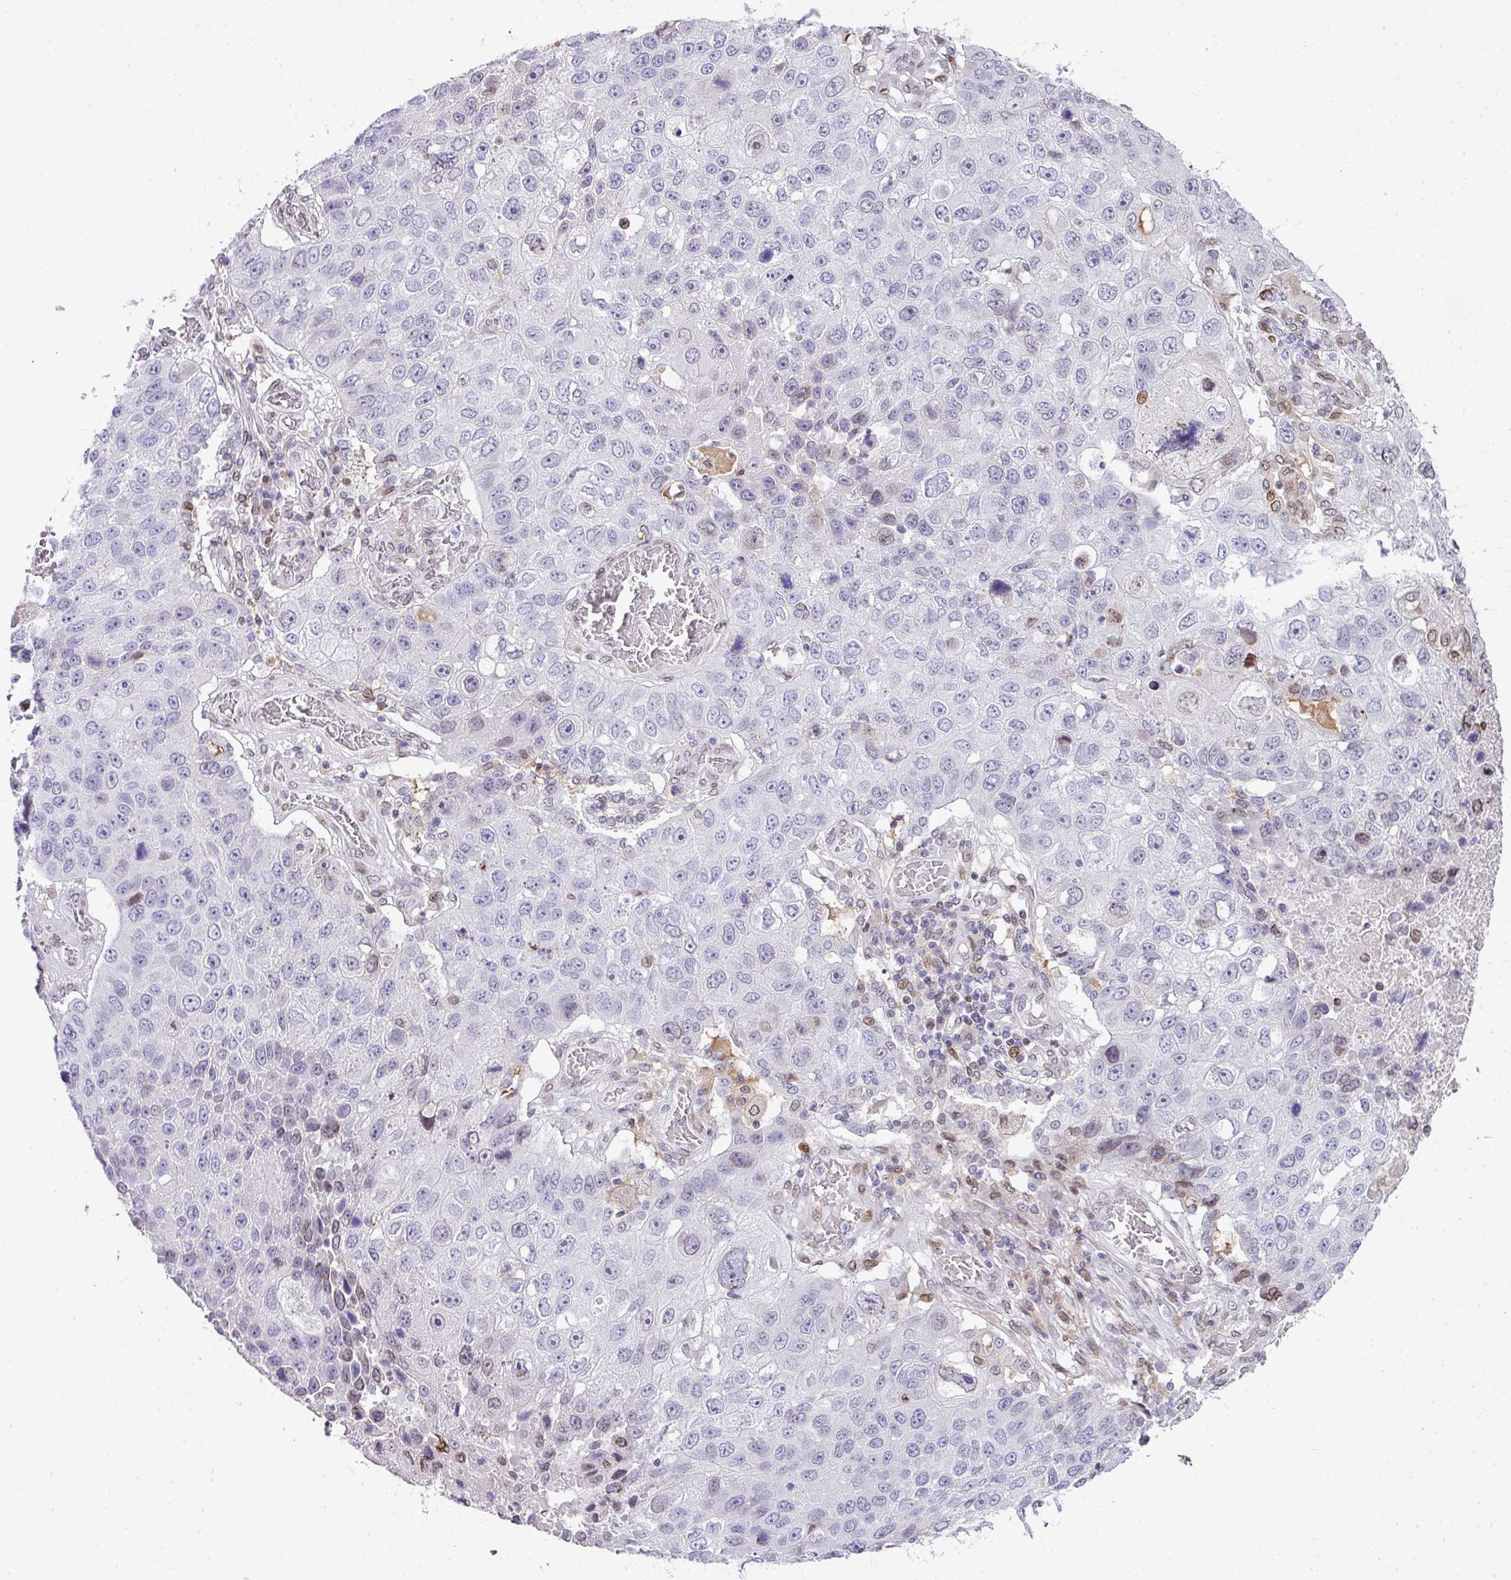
{"staining": {"intensity": "weak", "quantity": "<25%", "location": "nuclear"}, "tissue": "lung cancer", "cell_type": "Tumor cells", "image_type": "cancer", "snomed": [{"axis": "morphology", "description": "Squamous cell carcinoma, NOS"}, {"axis": "topography", "description": "Lung"}], "caption": "Image shows no significant protein positivity in tumor cells of squamous cell carcinoma (lung).", "gene": "PLK1", "patient": {"sex": "male", "age": 61}}